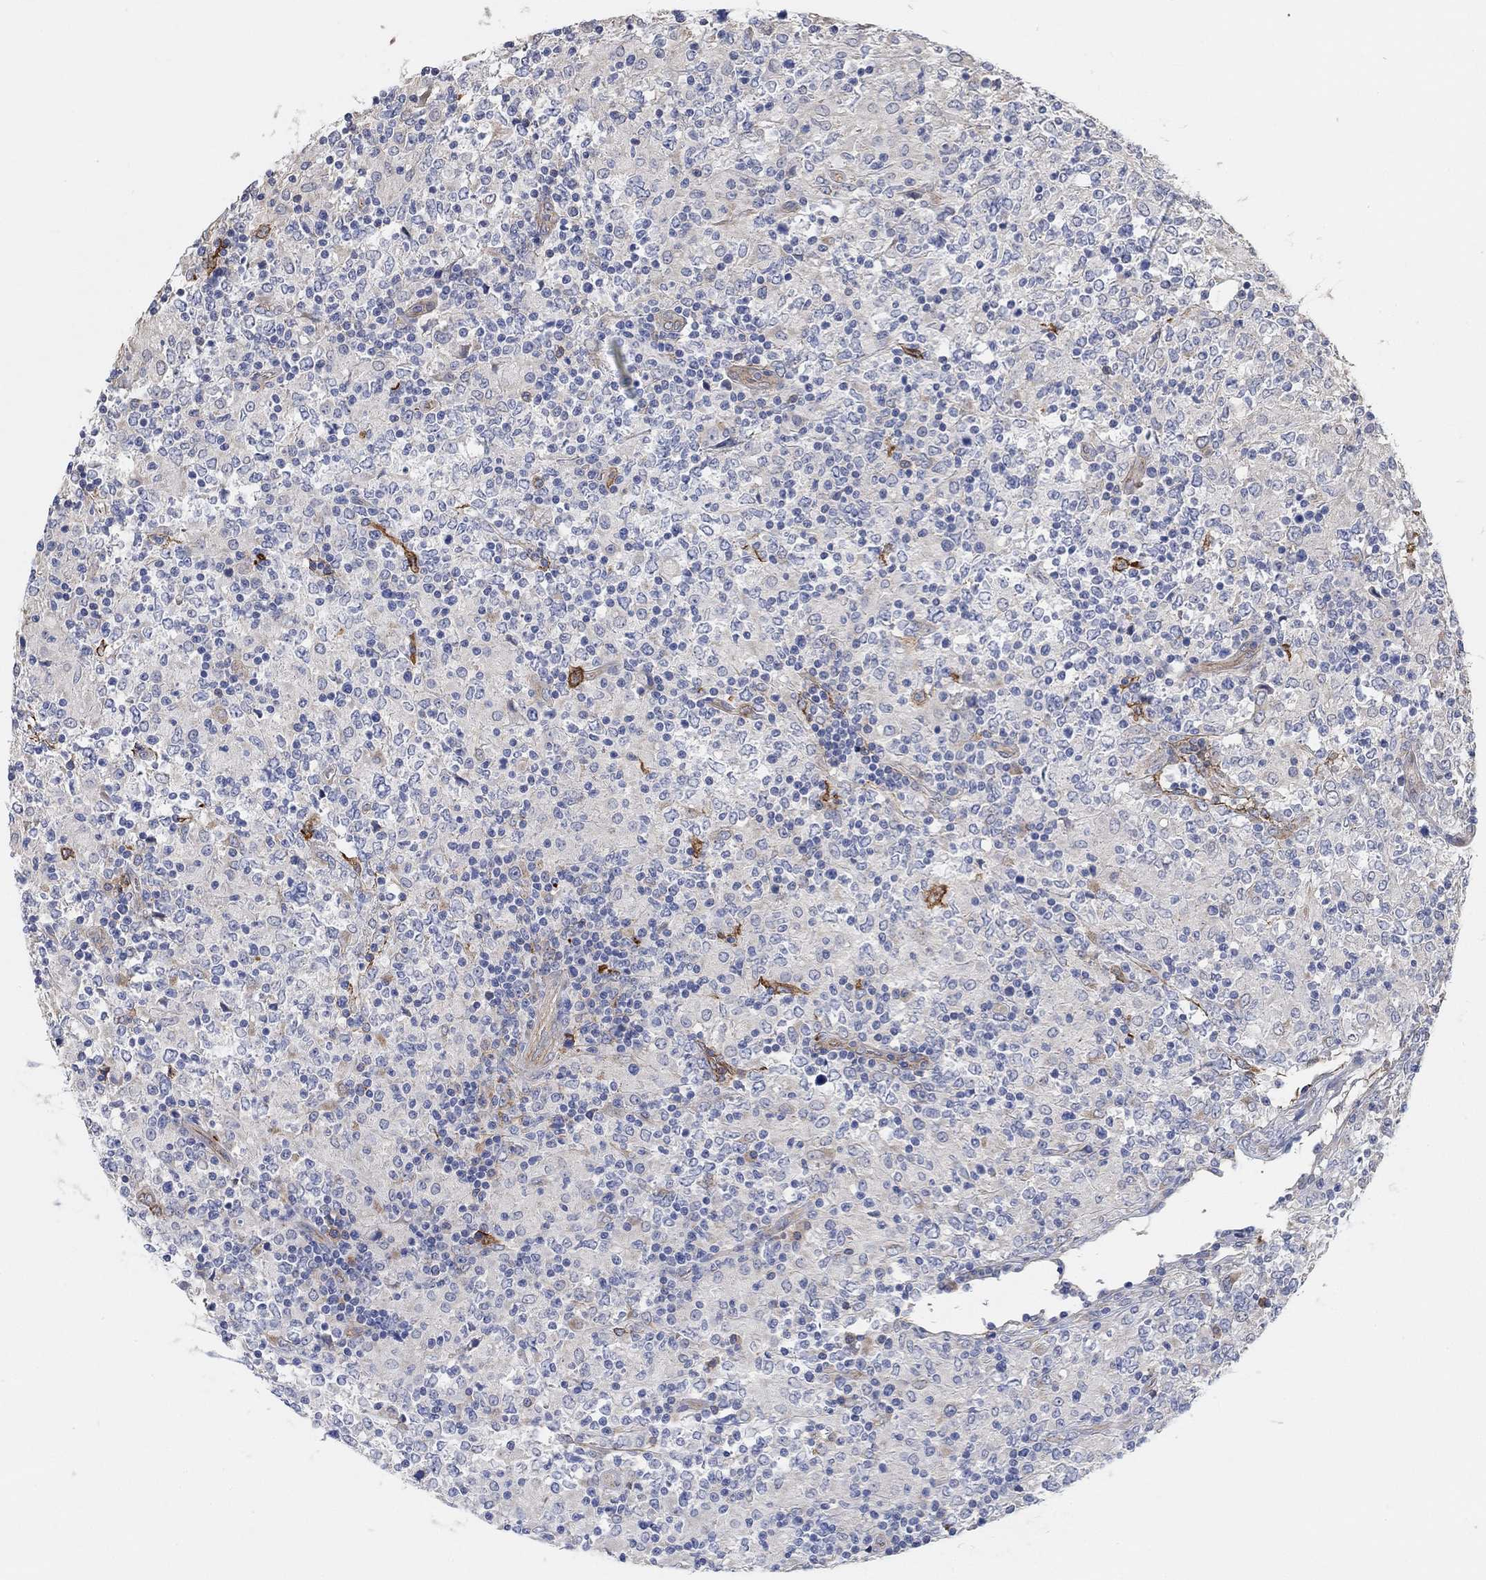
{"staining": {"intensity": "negative", "quantity": "none", "location": "none"}, "tissue": "lymphoma", "cell_type": "Tumor cells", "image_type": "cancer", "snomed": [{"axis": "morphology", "description": "Malignant lymphoma, non-Hodgkin's type, High grade"}, {"axis": "topography", "description": "Lymph node"}], "caption": "Protein analysis of lymphoma demonstrates no significant positivity in tumor cells.", "gene": "SYT16", "patient": {"sex": "female", "age": 84}}